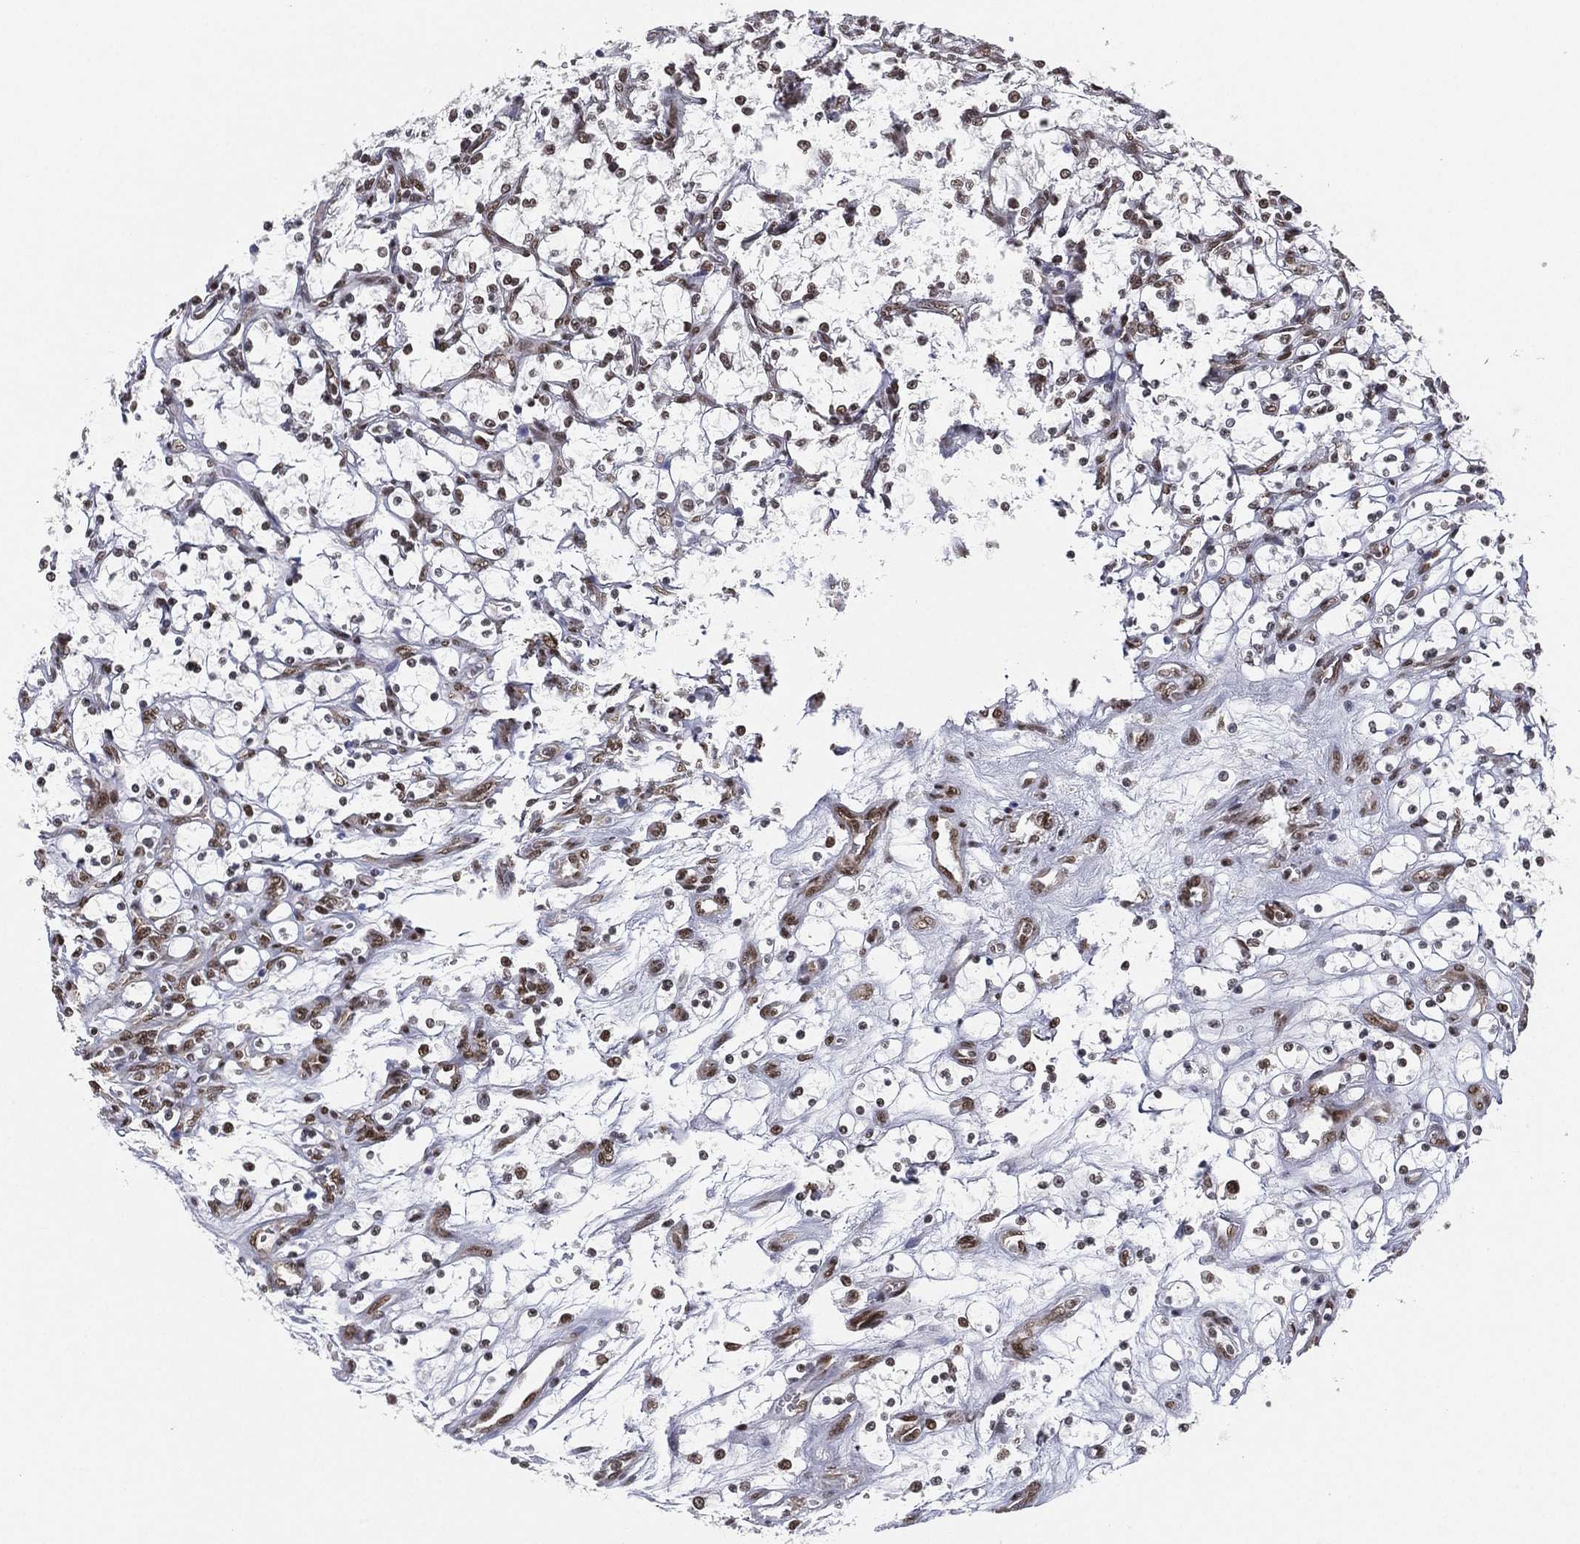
{"staining": {"intensity": "moderate", "quantity": "25%-75%", "location": "nuclear"}, "tissue": "renal cancer", "cell_type": "Tumor cells", "image_type": "cancer", "snomed": [{"axis": "morphology", "description": "Adenocarcinoma, NOS"}, {"axis": "topography", "description": "Kidney"}], "caption": "A brown stain highlights moderate nuclear expression of a protein in renal adenocarcinoma tumor cells.", "gene": "FUBP3", "patient": {"sex": "female", "age": 69}}